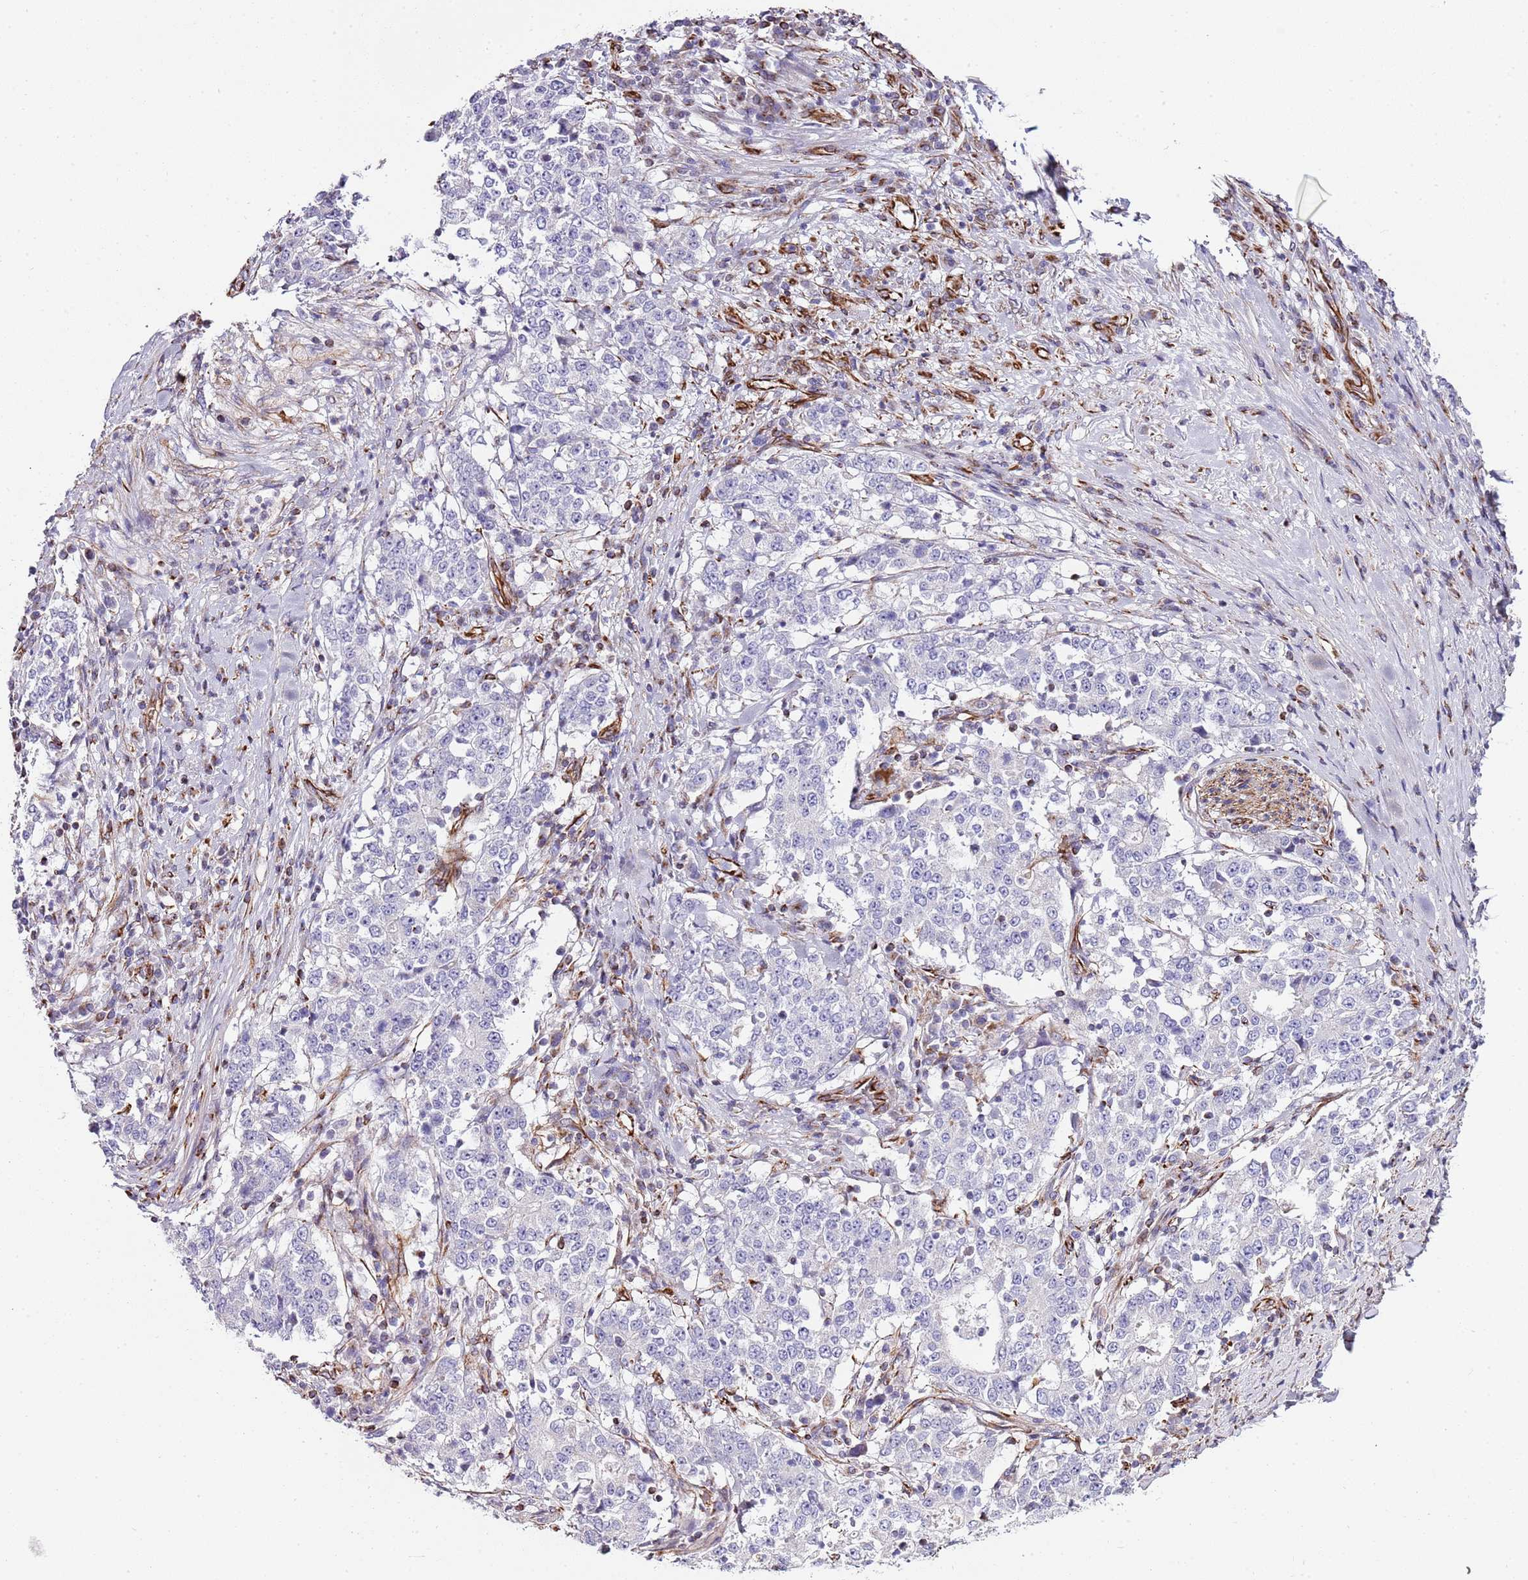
{"staining": {"intensity": "negative", "quantity": "none", "location": "none"}, "tissue": "stomach cancer", "cell_type": "Tumor cells", "image_type": "cancer", "snomed": [{"axis": "morphology", "description": "Adenocarcinoma, NOS"}, {"axis": "topography", "description": "Stomach"}], "caption": "Immunohistochemistry (IHC) of stomach cancer reveals no positivity in tumor cells.", "gene": "ZNF786", "patient": {"sex": "male", "age": 59}}